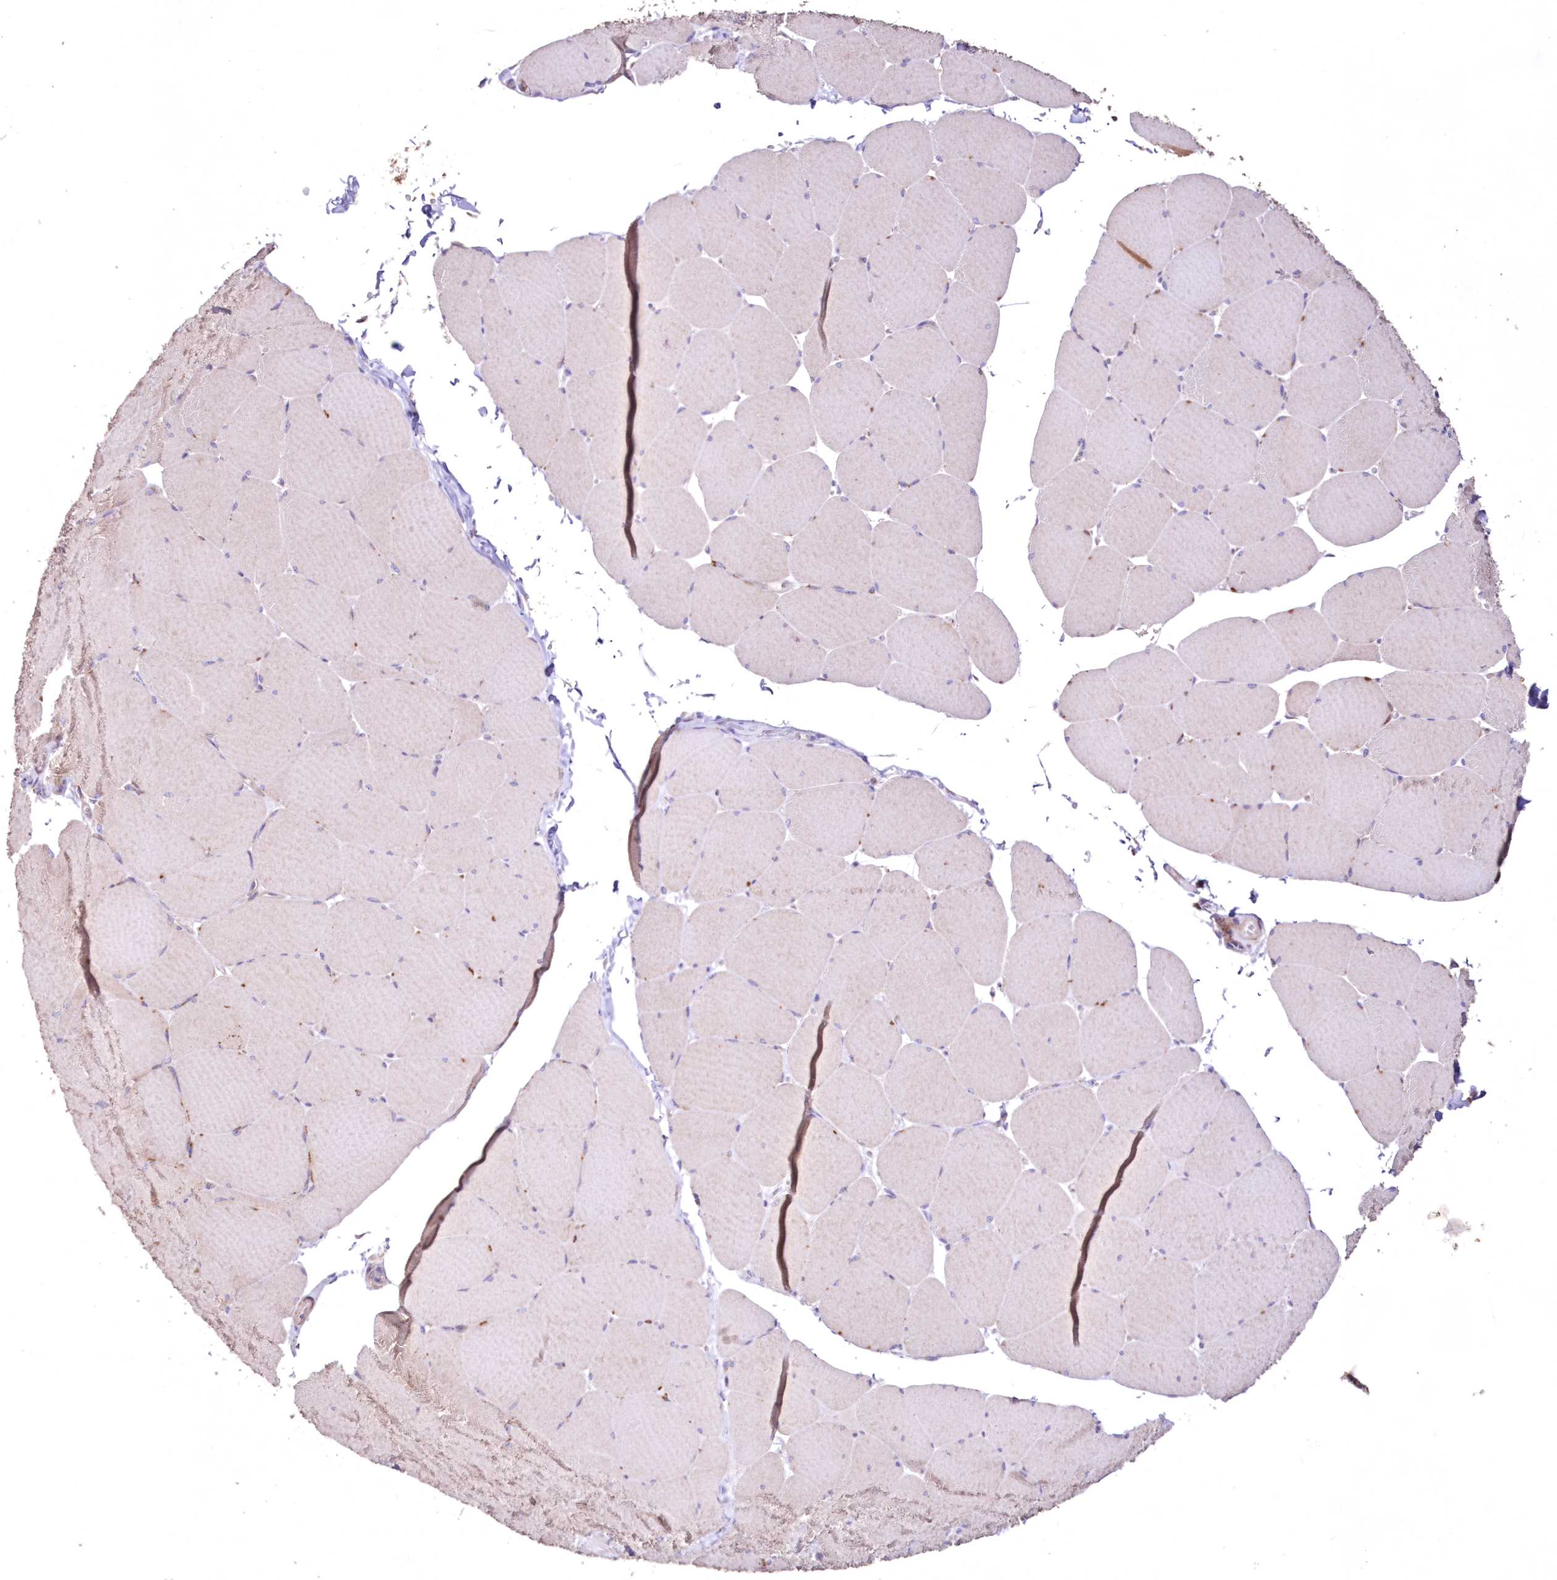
{"staining": {"intensity": "weak", "quantity": "25%-75%", "location": "cytoplasmic/membranous"}, "tissue": "skeletal muscle", "cell_type": "Myocytes", "image_type": "normal", "snomed": [{"axis": "morphology", "description": "Normal tissue, NOS"}, {"axis": "topography", "description": "Skeletal muscle"}, {"axis": "topography", "description": "Head-Neck"}], "caption": "Protein analysis of benign skeletal muscle demonstrates weak cytoplasmic/membranous positivity in about 25%-75% of myocytes.", "gene": "HADHB", "patient": {"sex": "male", "age": 66}}